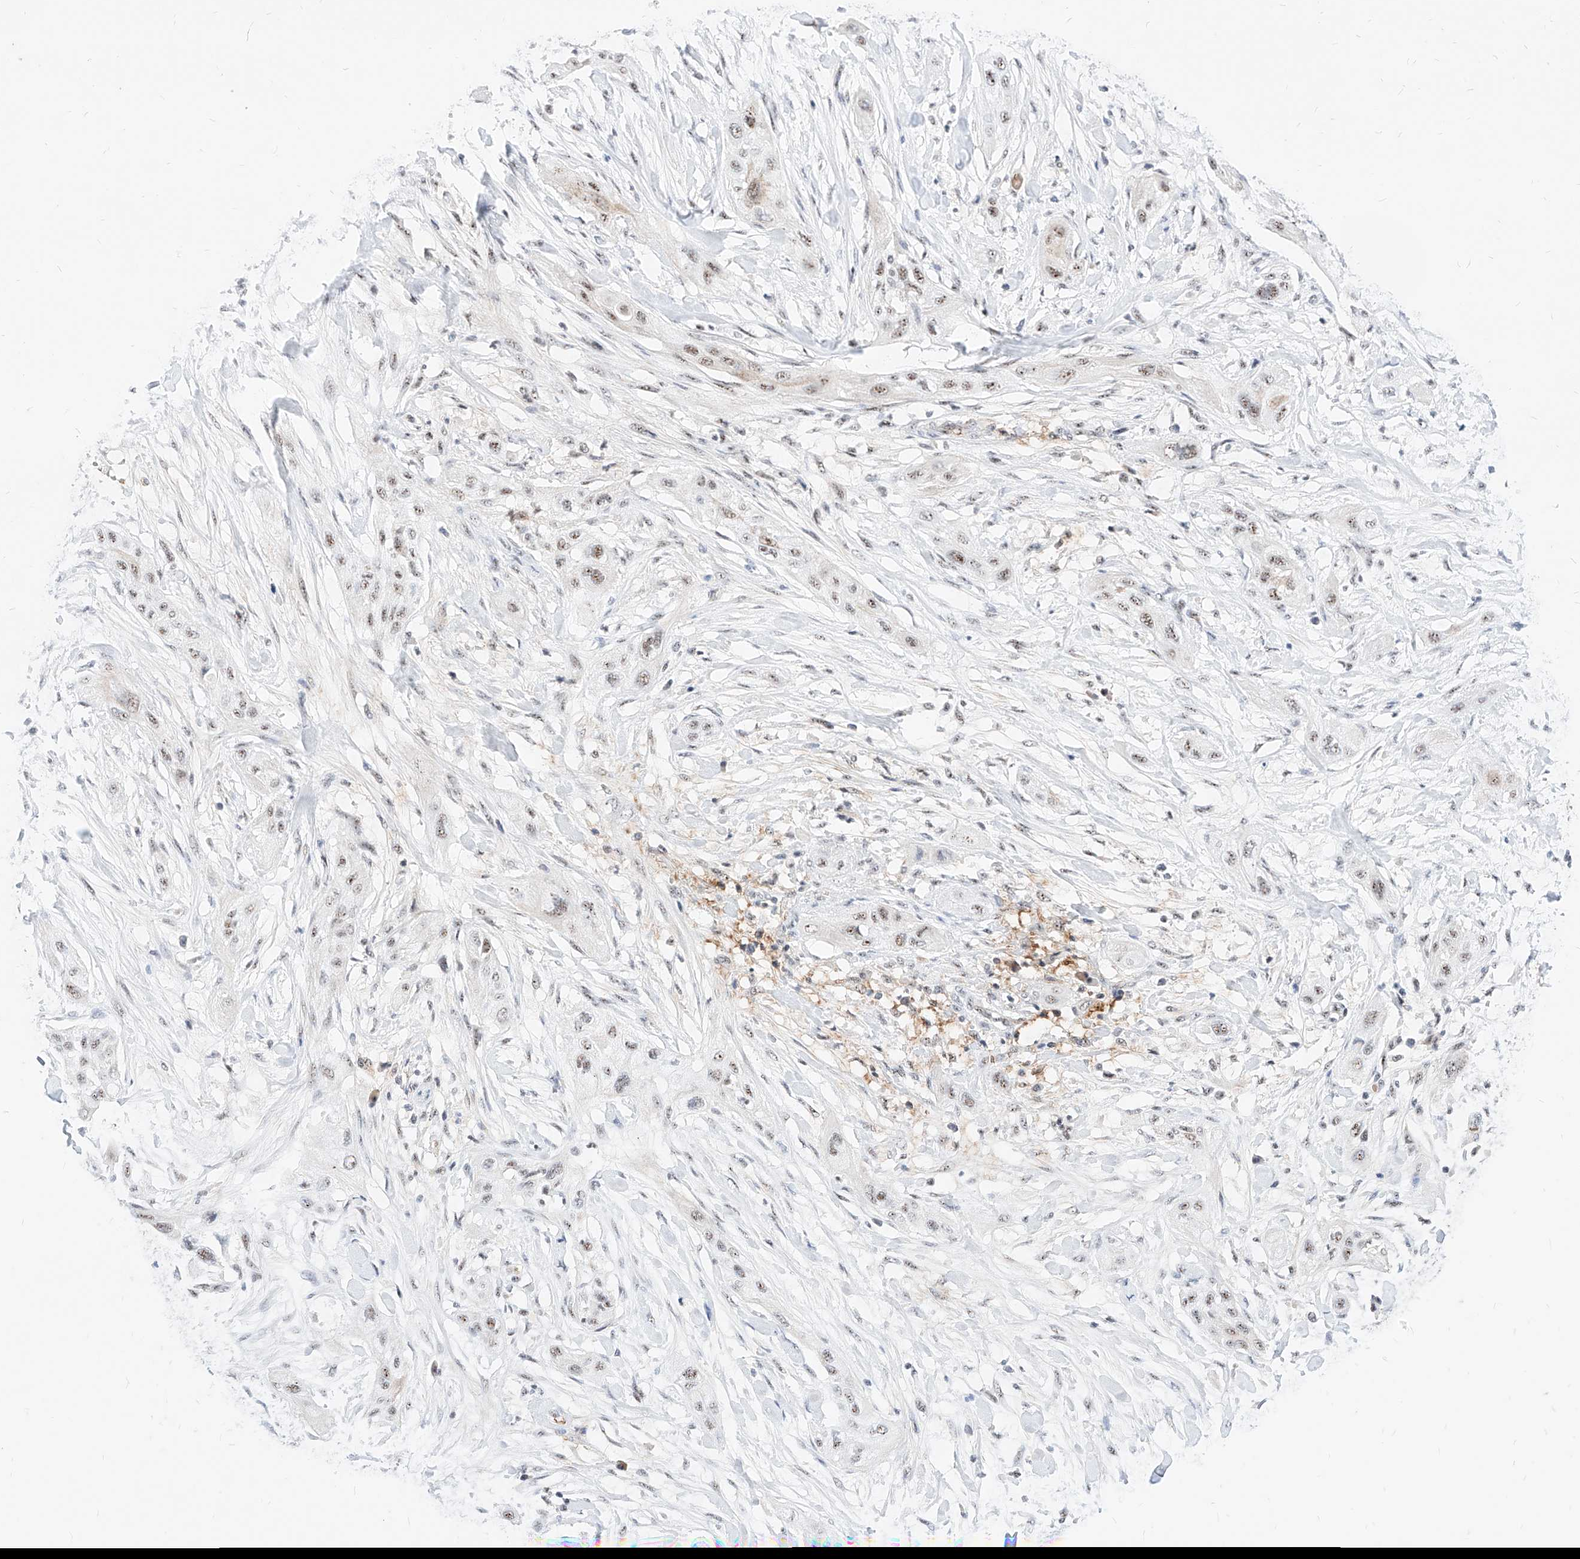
{"staining": {"intensity": "weak", "quantity": ">75%", "location": "nuclear"}, "tissue": "lung cancer", "cell_type": "Tumor cells", "image_type": "cancer", "snomed": [{"axis": "morphology", "description": "Squamous cell carcinoma, NOS"}, {"axis": "topography", "description": "Lung"}], "caption": "Immunohistochemistry histopathology image of human lung squamous cell carcinoma stained for a protein (brown), which demonstrates low levels of weak nuclear positivity in approximately >75% of tumor cells.", "gene": "ZFP42", "patient": {"sex": "female", "age": 47}}